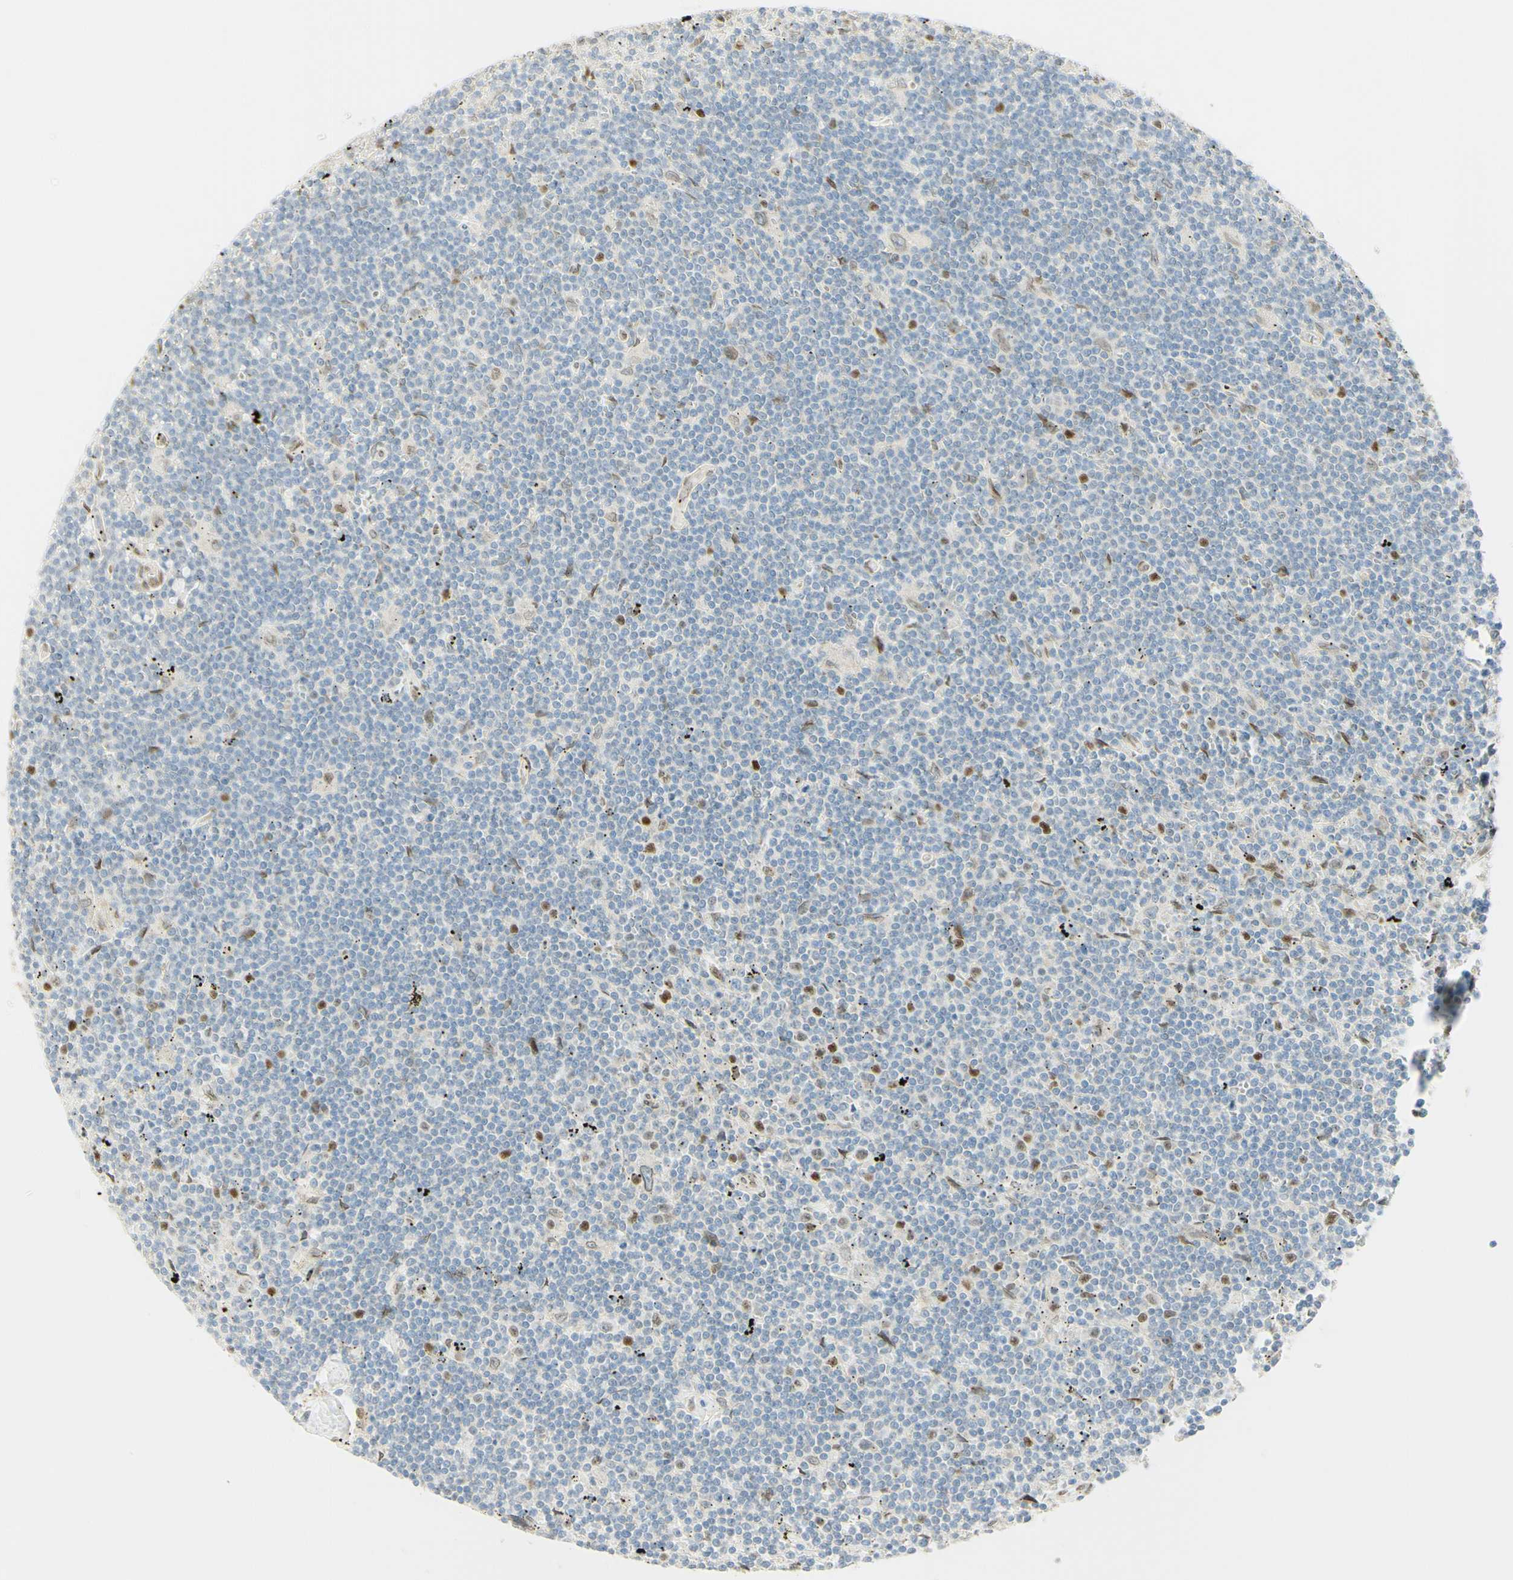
{"staining": {"intensity": "strong", "quantity": "<25%", "location": "nuclear"}, "tissue": "lymphoma", "cell_type": "Tumor cells", "image_type": "cancer", "snomed": [{"axis": "morphology", "description": "Malignant lymphoma, non-Hodgkin's type, Low grade"}, {"axis": "topography", "description": "Spleen"}], "caption": "Immunohistochemical staining of human malignant lymphoma, non-Hodgkin's type (low-grade) demonstrates medium levels of strong nuclear protein expression in approximately <25% of tumor cells.", "gene": "E2F1", "patient": {"sex": "male", "age": 76}}